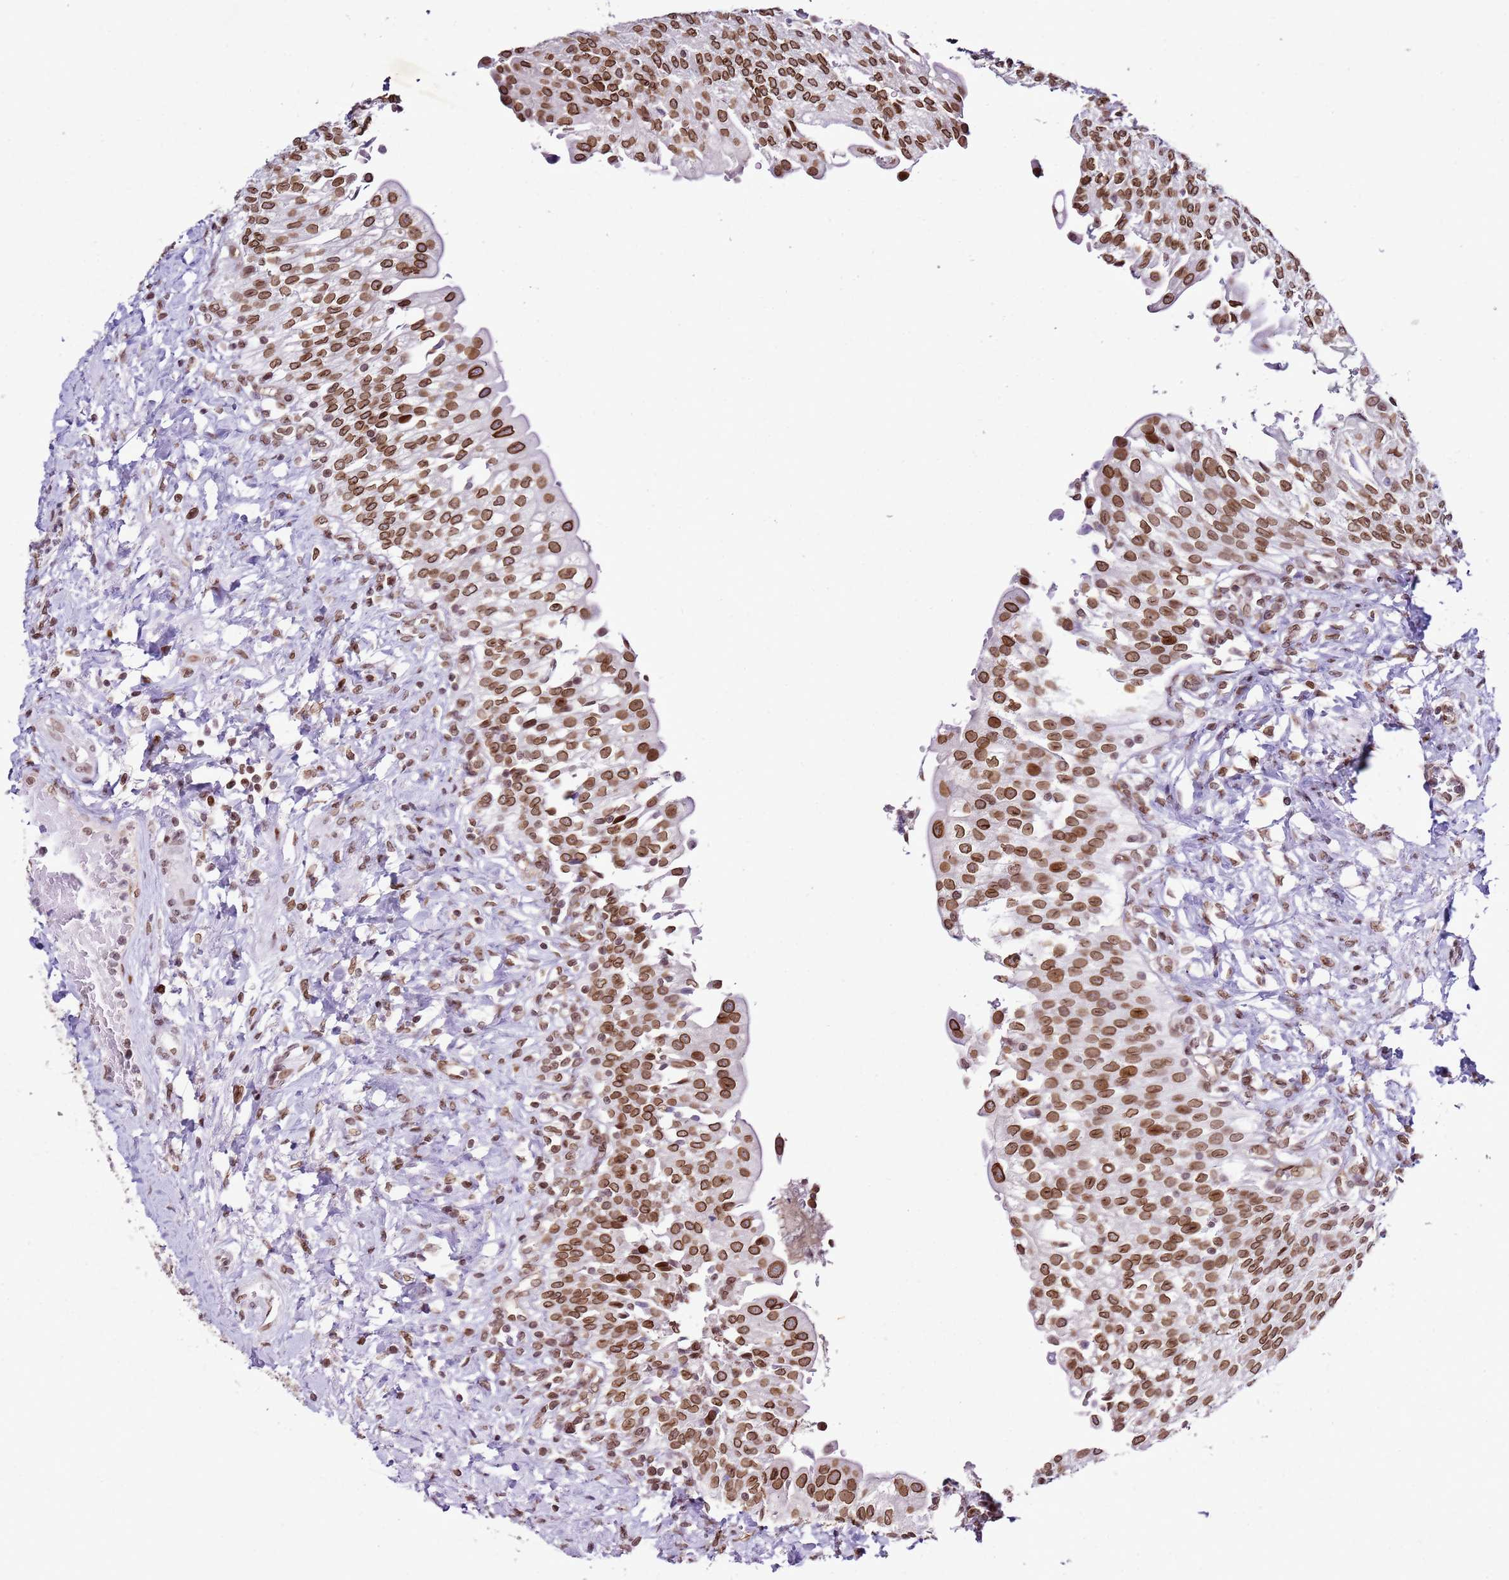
{"staining": {"intensity": "strong", "quantity": ">75%", "location": "cytoplasmic/membranous,nuclear"}, "tissue": "urinary bladder", "cell_type": "Urothelial cells", "image_type": "normal", "snomed": [{"axis": "morphology", "description": "Normal tissue, NOS"}, {"axis": "morphology", "description": "Inflammation, NOS"}, {"axis": "topography", "description": "Urinary bladder"}], "caption": "Protein staining of unremarkable urinary bladder displays strong cytoplasmic/membranous,nuclear staining in about >75% of urothelial cells.", "gene": "POU6F1", "patient": {"sex": "male", "age": 64}}